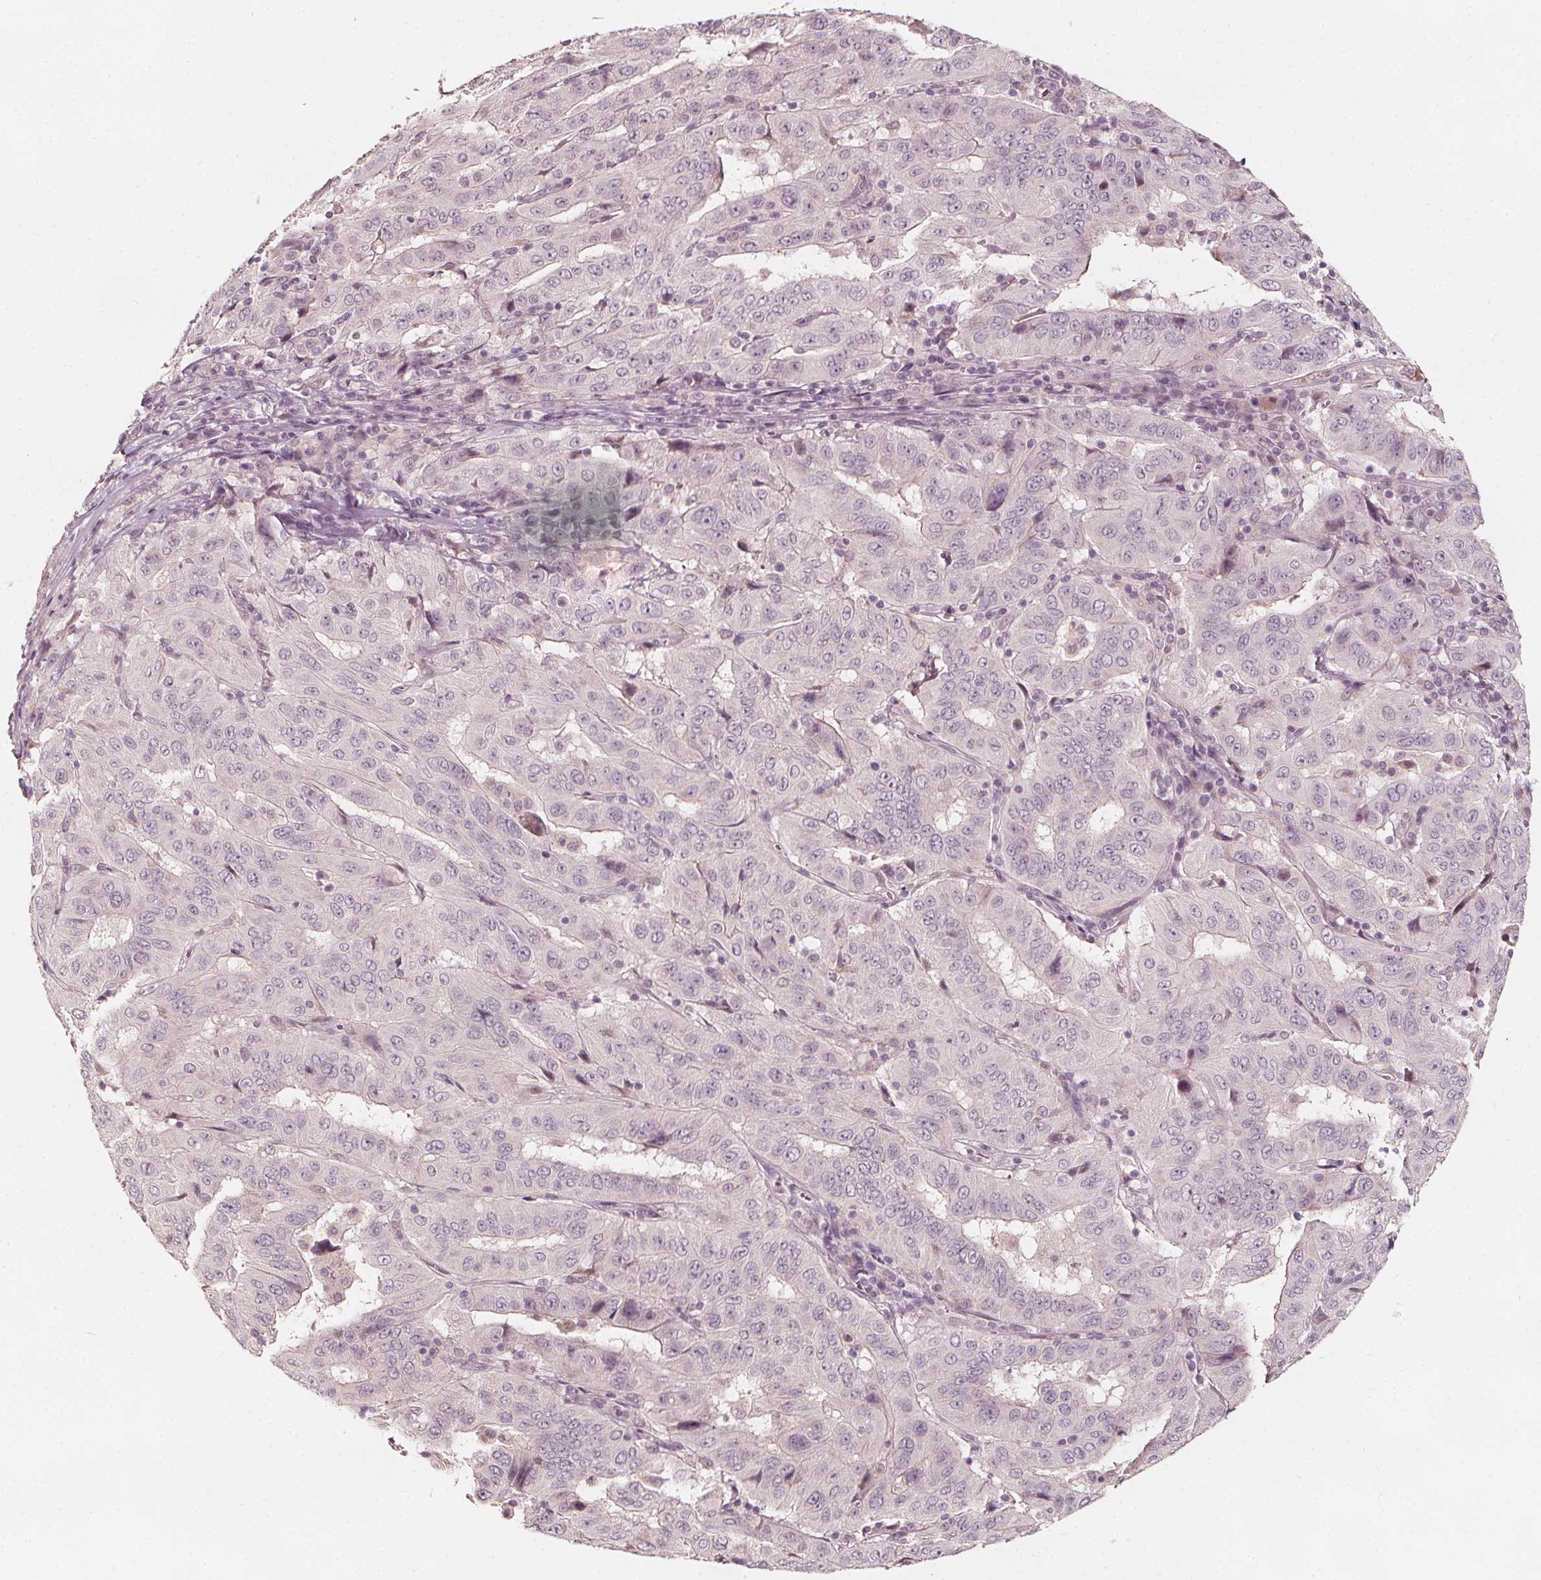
{"staining": {"intensity": "negative", "quantity": "none", "location": "none"}, "tissue": "pancreatic cancer", "cell_type": "Tumor cells", "image_type": "cancer", "snomed": [{"axis": "morphology", "description": "Adenocarcinoma, NOS"}, {"axis": "topography", "description": "Pancreas"}], "caption": "This is an immunohistochemistry (IHC) micrograph of pancreatic cancer (adenocarcinoma). There is no staining in tumor cells.", "gene": "NPC1L1", "patient": {"sex": "male", "age": 63}}